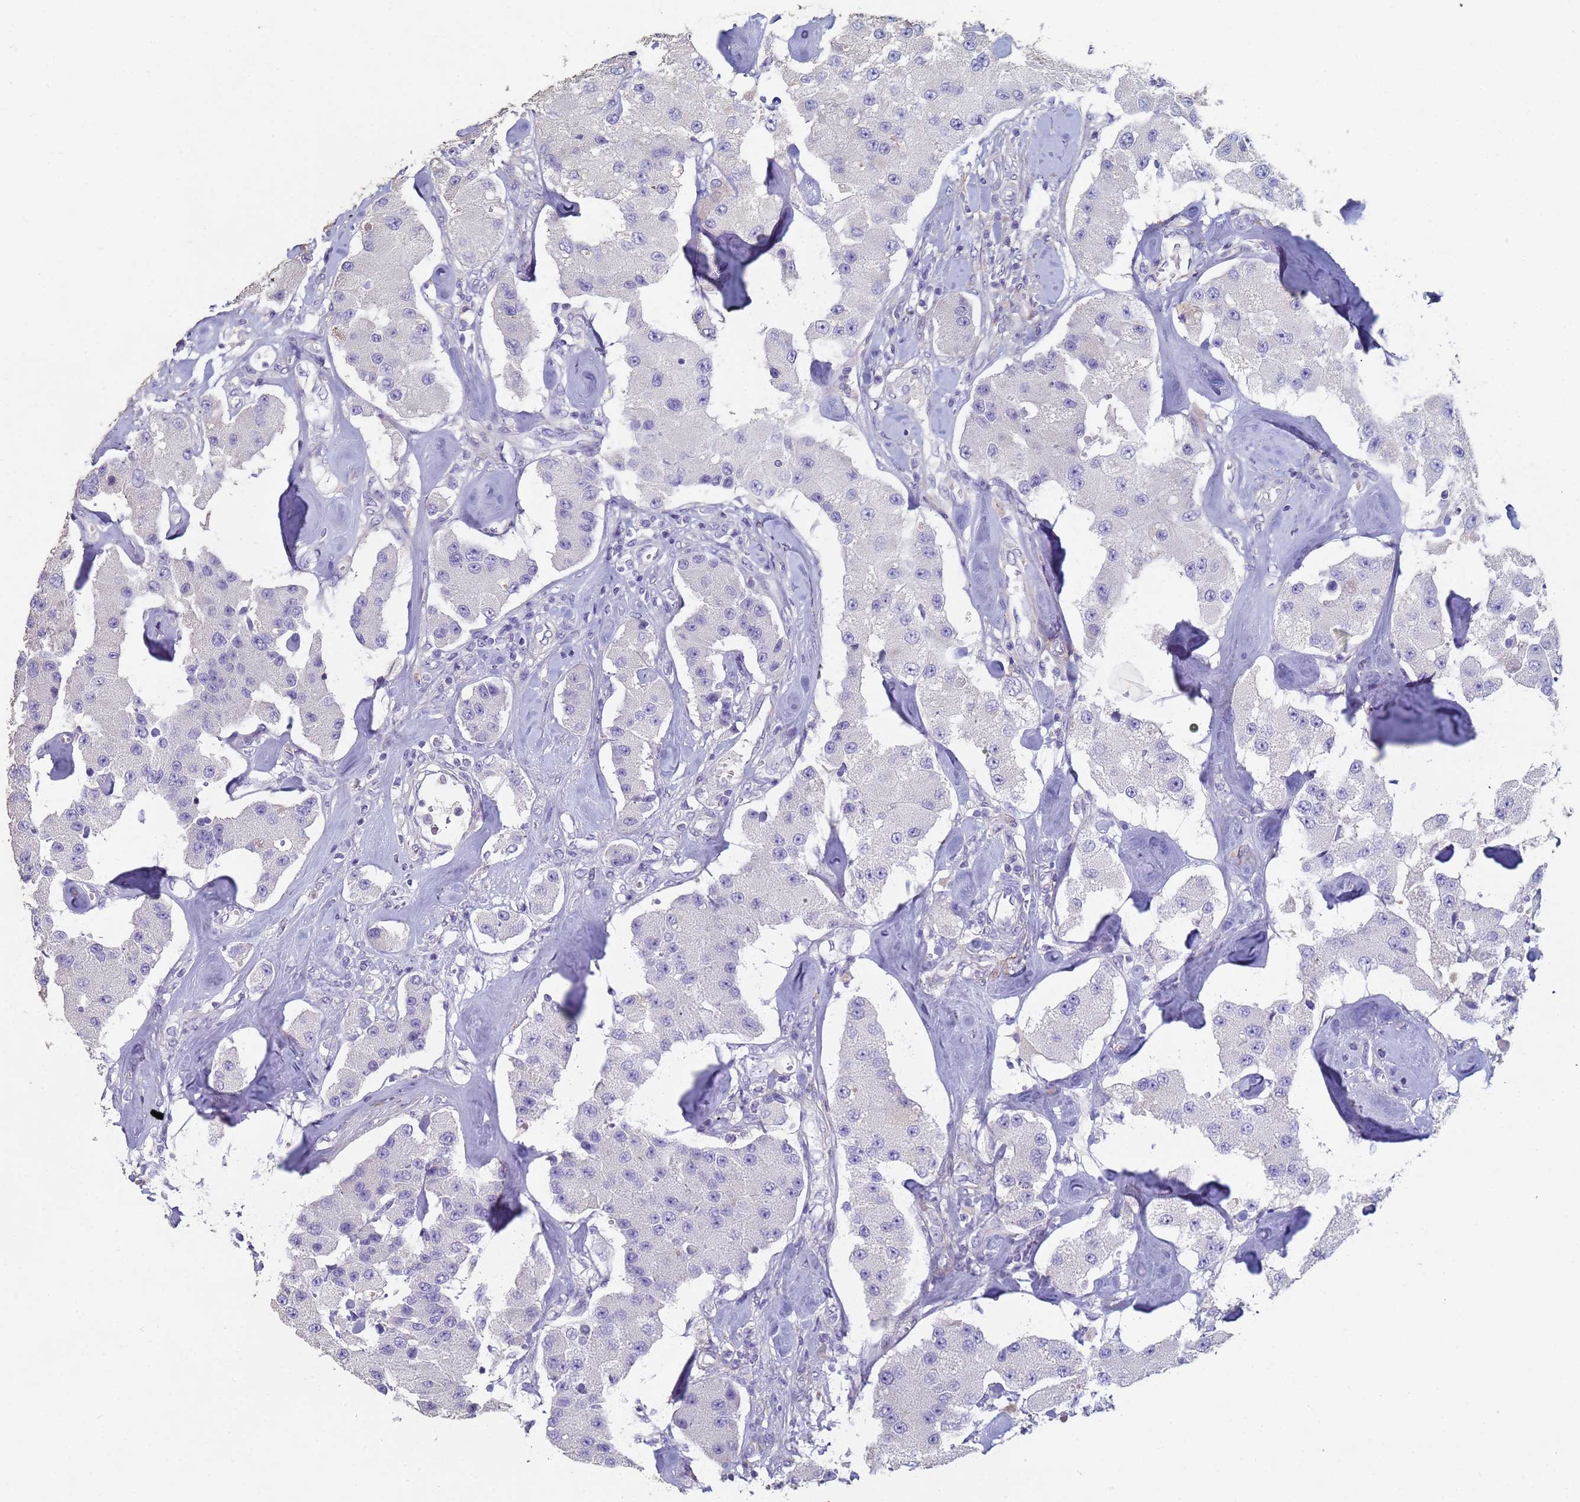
{"staining": {"intensity": "negative", "quantity": "none", "location": "none"}, "tissue": "carcinoid", "cell_type": "Tumor cells", "image_type": "cancer", "snomed": [{"axis": "morphology", "description": "Carcinoid, malignant, NOS"}, {"axis": "topography", "description": "Pancreas"}], "caption": "The photomicrograph reveals no staining of tumor cells in carcinoid. (DAB immunohistochemistry visualized using brightfield microscopy, high magnification).", "gene": "ABCA8", "patient": {"sex": "male", "age": 41}}